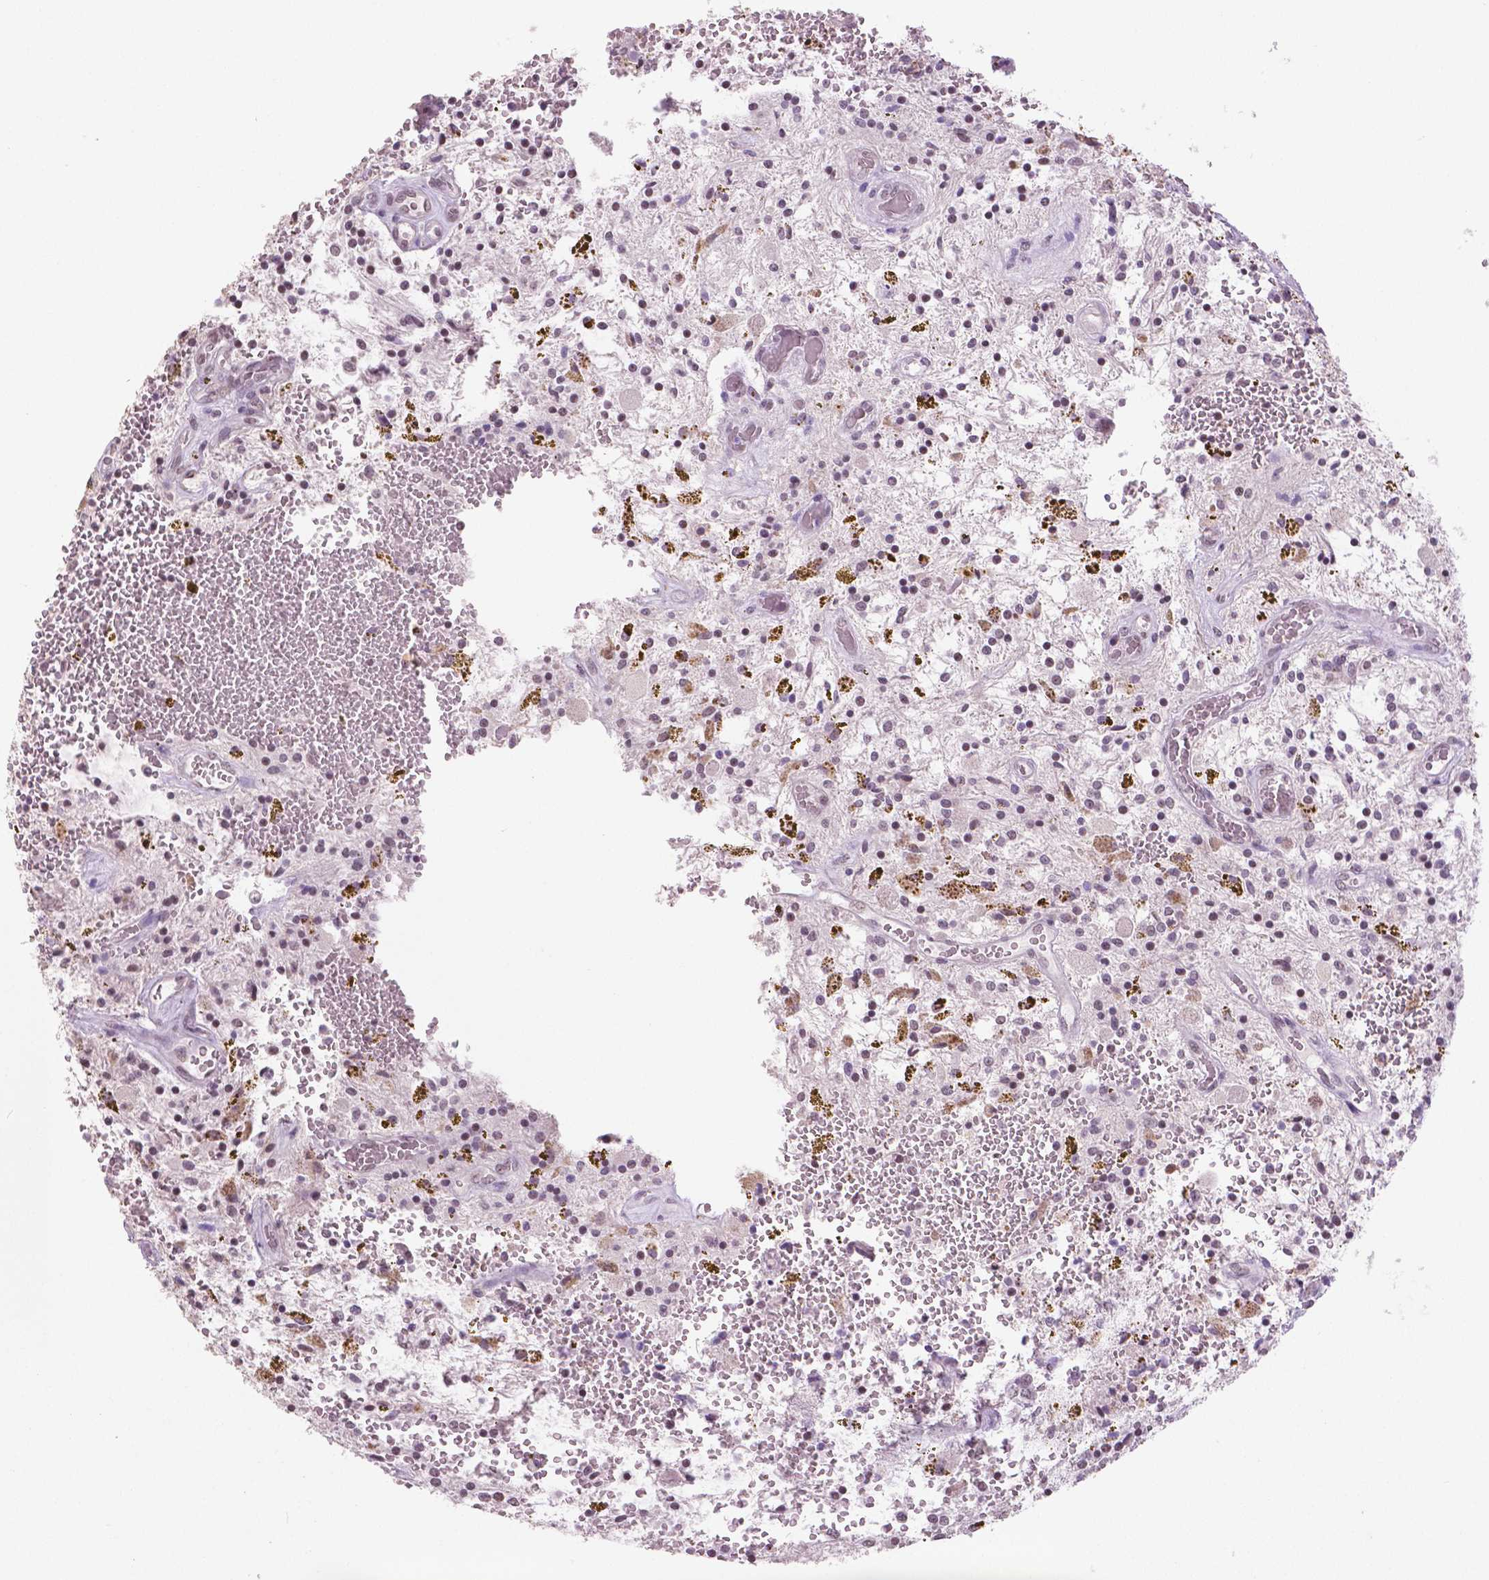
{"staining": {"intensity": "negative", "quantity": "none", "location": "none"}, "tissue": "glioma", "cell_type": "Tumor cells", "image_type": "cancer", "snomed": [{"axis": "morphology", "description": "Glioma, malignant, Low grade"}, {"axis": "topography", "description": "Cerebellum"}], "caption": "Human glioma stained for a protein using IHC reveals no expression in tumor cells.", "gene": "IGF2BP1", "patient": {"sex": "female", "age": 14}}